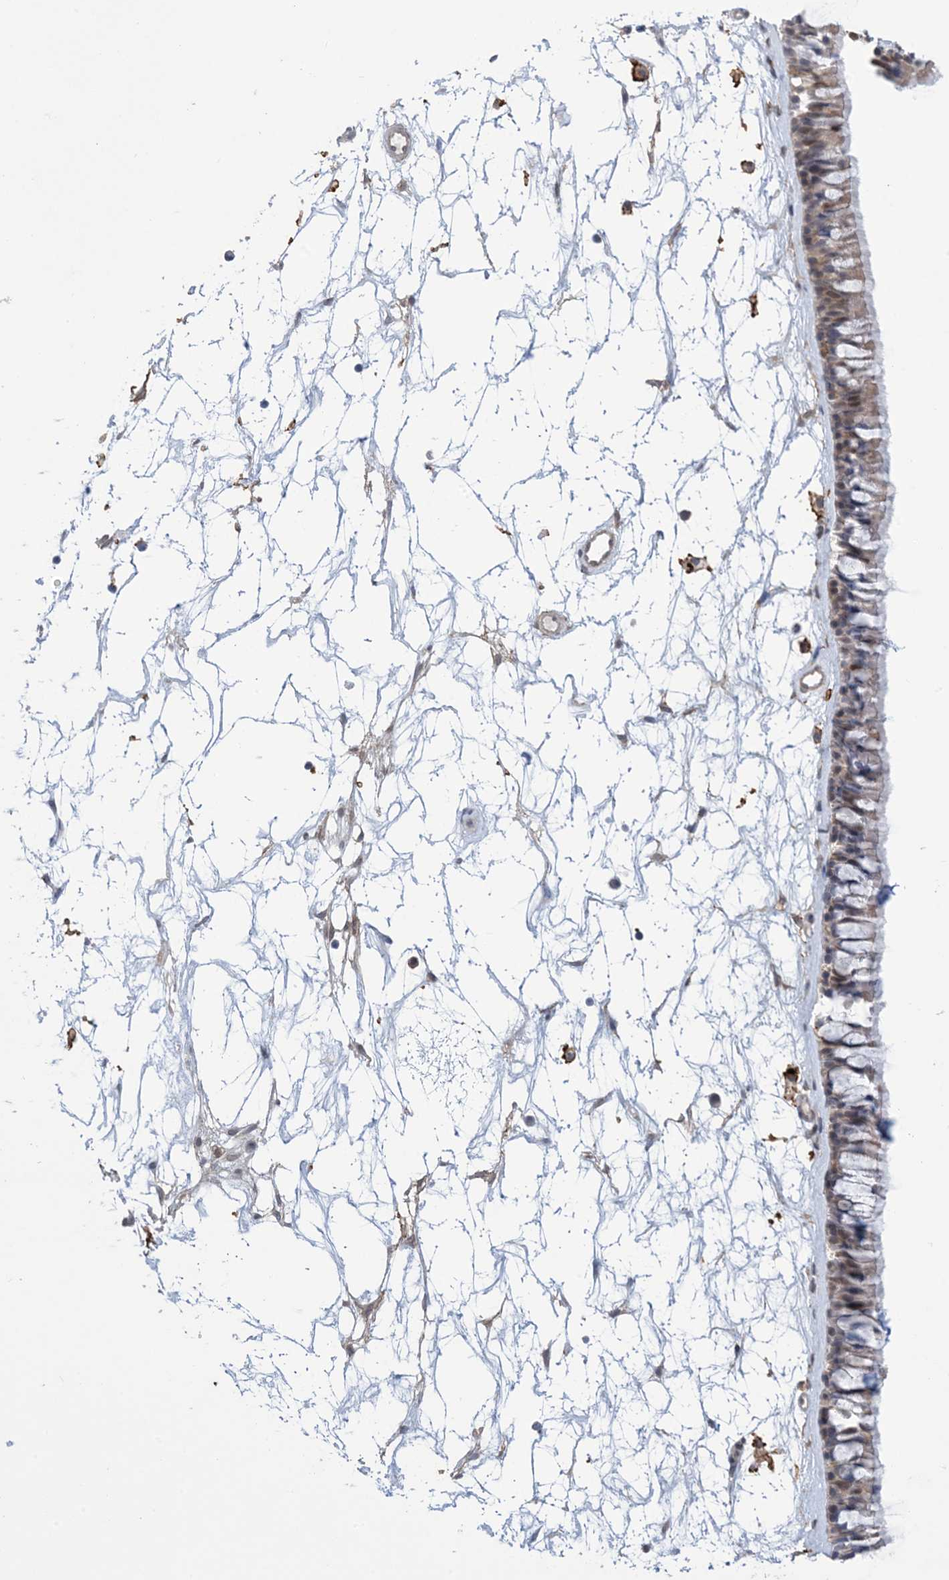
{"staining": {"intensity": "weak", "quantity": "25%-75%", "location": "cytoplasmic/membranous,nuclear"}, "tissue": "nasopharynx", "cell_type": "Respiratory epithelial cells", "image_type": "normal", "snomed": [{"axis": "morphology", "description": "Normal tissue, NOS"}, {"axis": "topography", "description": "Nasopharynx"}], "caption": "DAB (3,3'-diaminobenzidine) immunohistochemical staining of normal nasopharynx demonstrates weak cytoplasmic/membranous,nuclear protein expression in about 25%-75% of respiratory epithelial cells.", "gene": "ZNF8", "patient": {"sex": "male", "age": 64}}